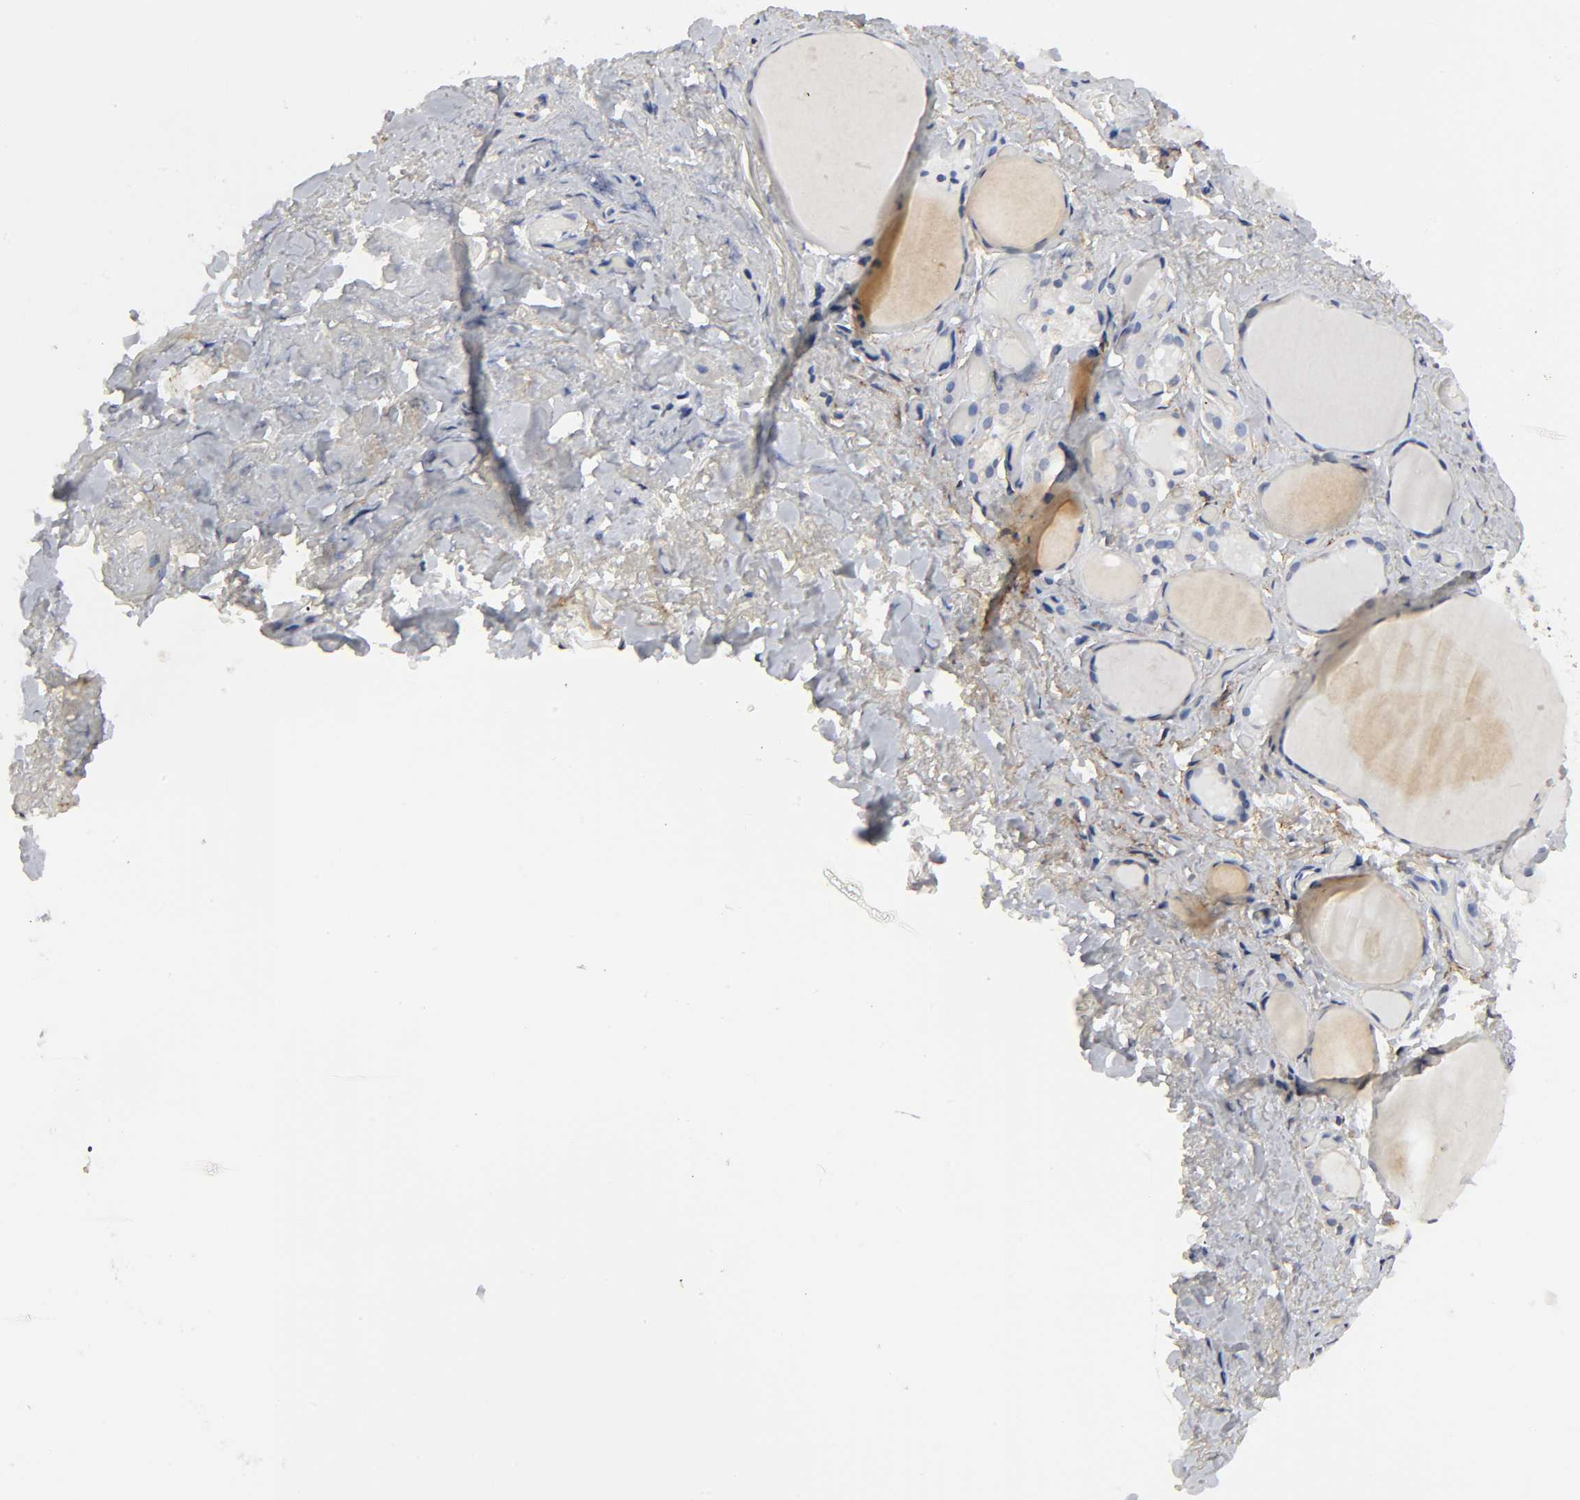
{"staining": {"intensity": "negative", "quantity": "none", "location": "none"}, "tissue": "thyroid gland", "cell_type": "Glandular cells", "image_type": "normal", "snomed": [{"axis": "morphology", "description": "Normal tissue, NOS"}, {"axis": "morphology", "description": "Papillary adenocarcinoma, NOS"}, {"axis": "topography", "description": "Thyroid gland"}], "caption": "This is an IHC image of unremarkable human thyroid gland. There is no positivity in glandular cells.", "gene": "LRP1", "patient": {"sex": "female", "age": 30}}